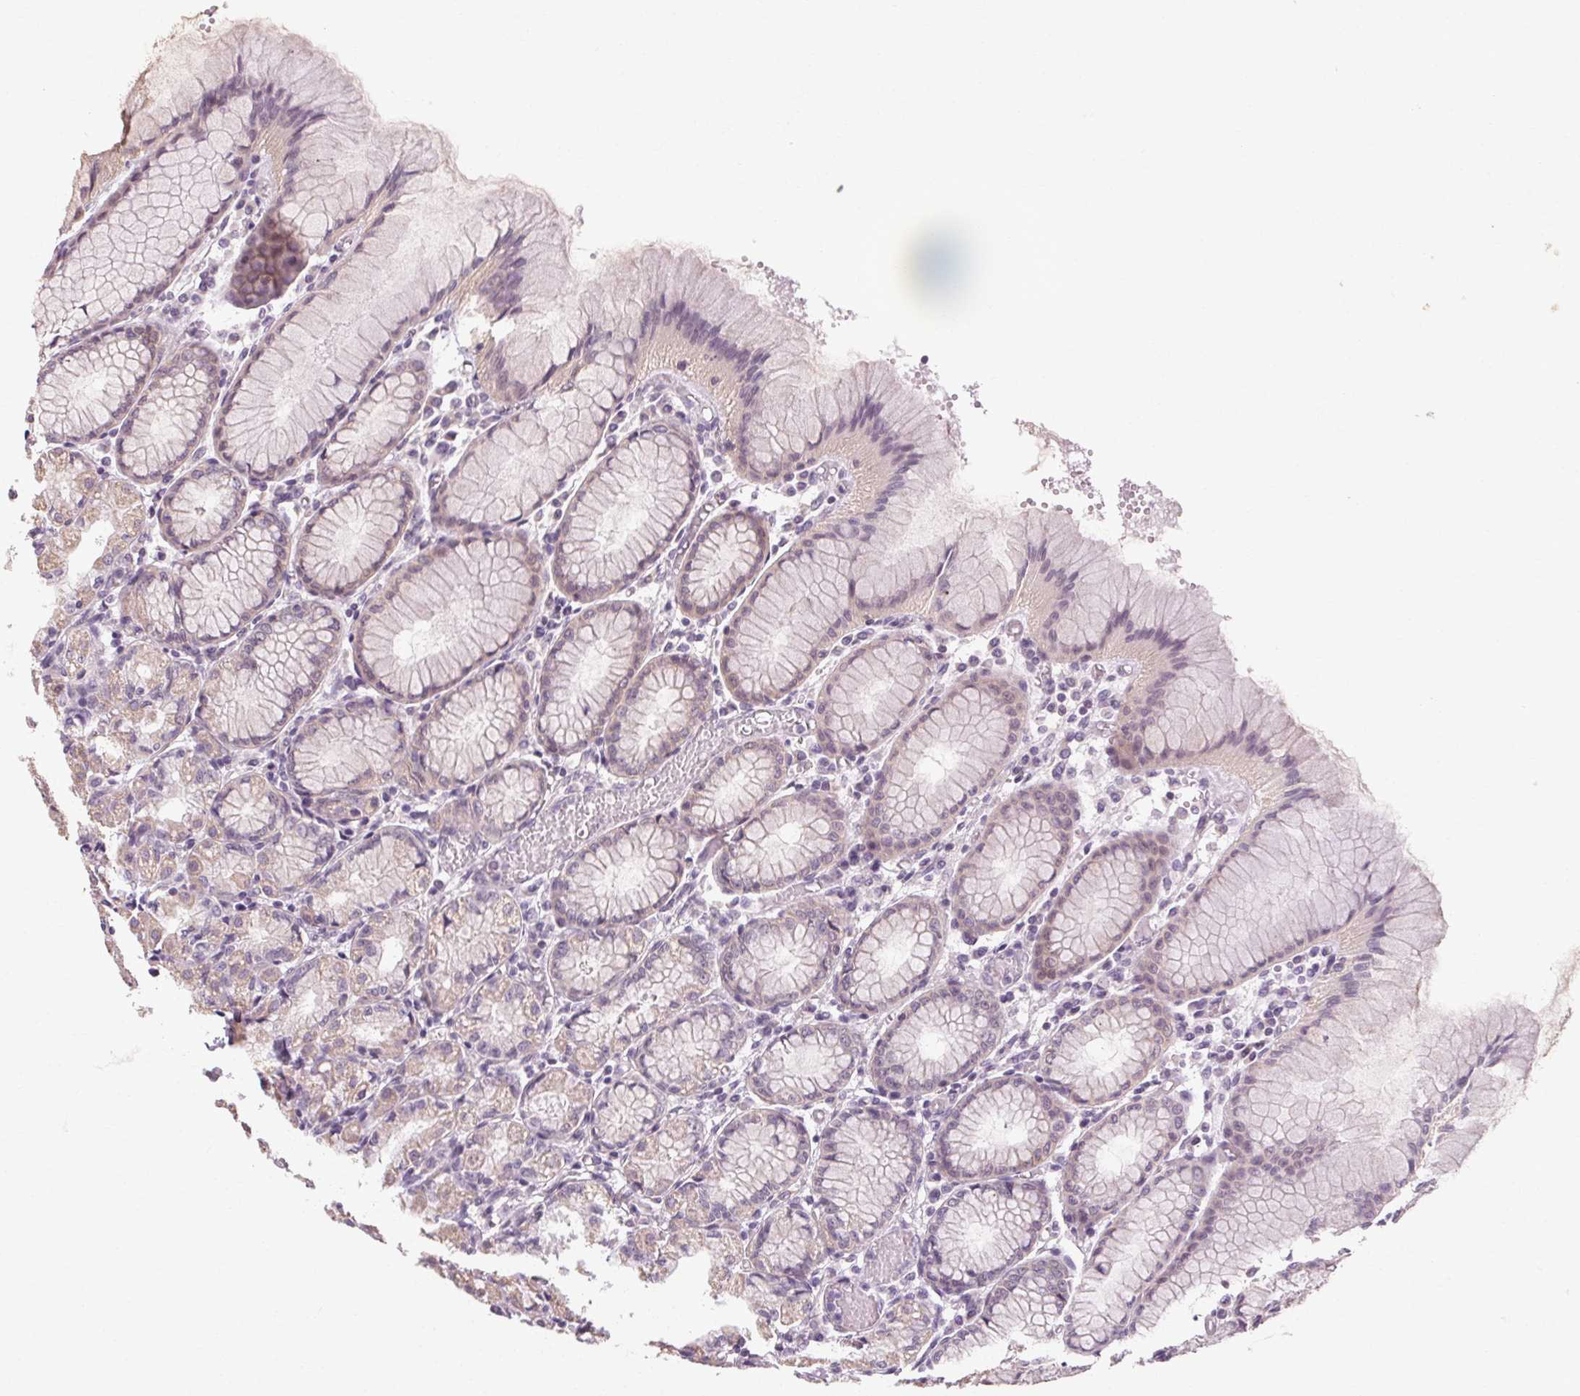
{"staining": {"intensity": "weak", "quantity": "<25%", "location": "cytoplasmic/membranous"}, "tissue": "stomach", "cell_type": "Glandular cells", "image_type": "normal", "snomed": [{"axis": "morphology", "description": "Normal tissue, NOS"}, {"axis": "topography", "description": "Stomach"}], "caption": "Immunohistochemical staining of benign stomach reveals no significant staining in glandular cells. Brightfield microscopy of IHC stained with DAB (brown) and hematoxylin (blue), captured at high magnification.", "gene": "KLHL40", "patient": {"sex": "female", "age": 57}}